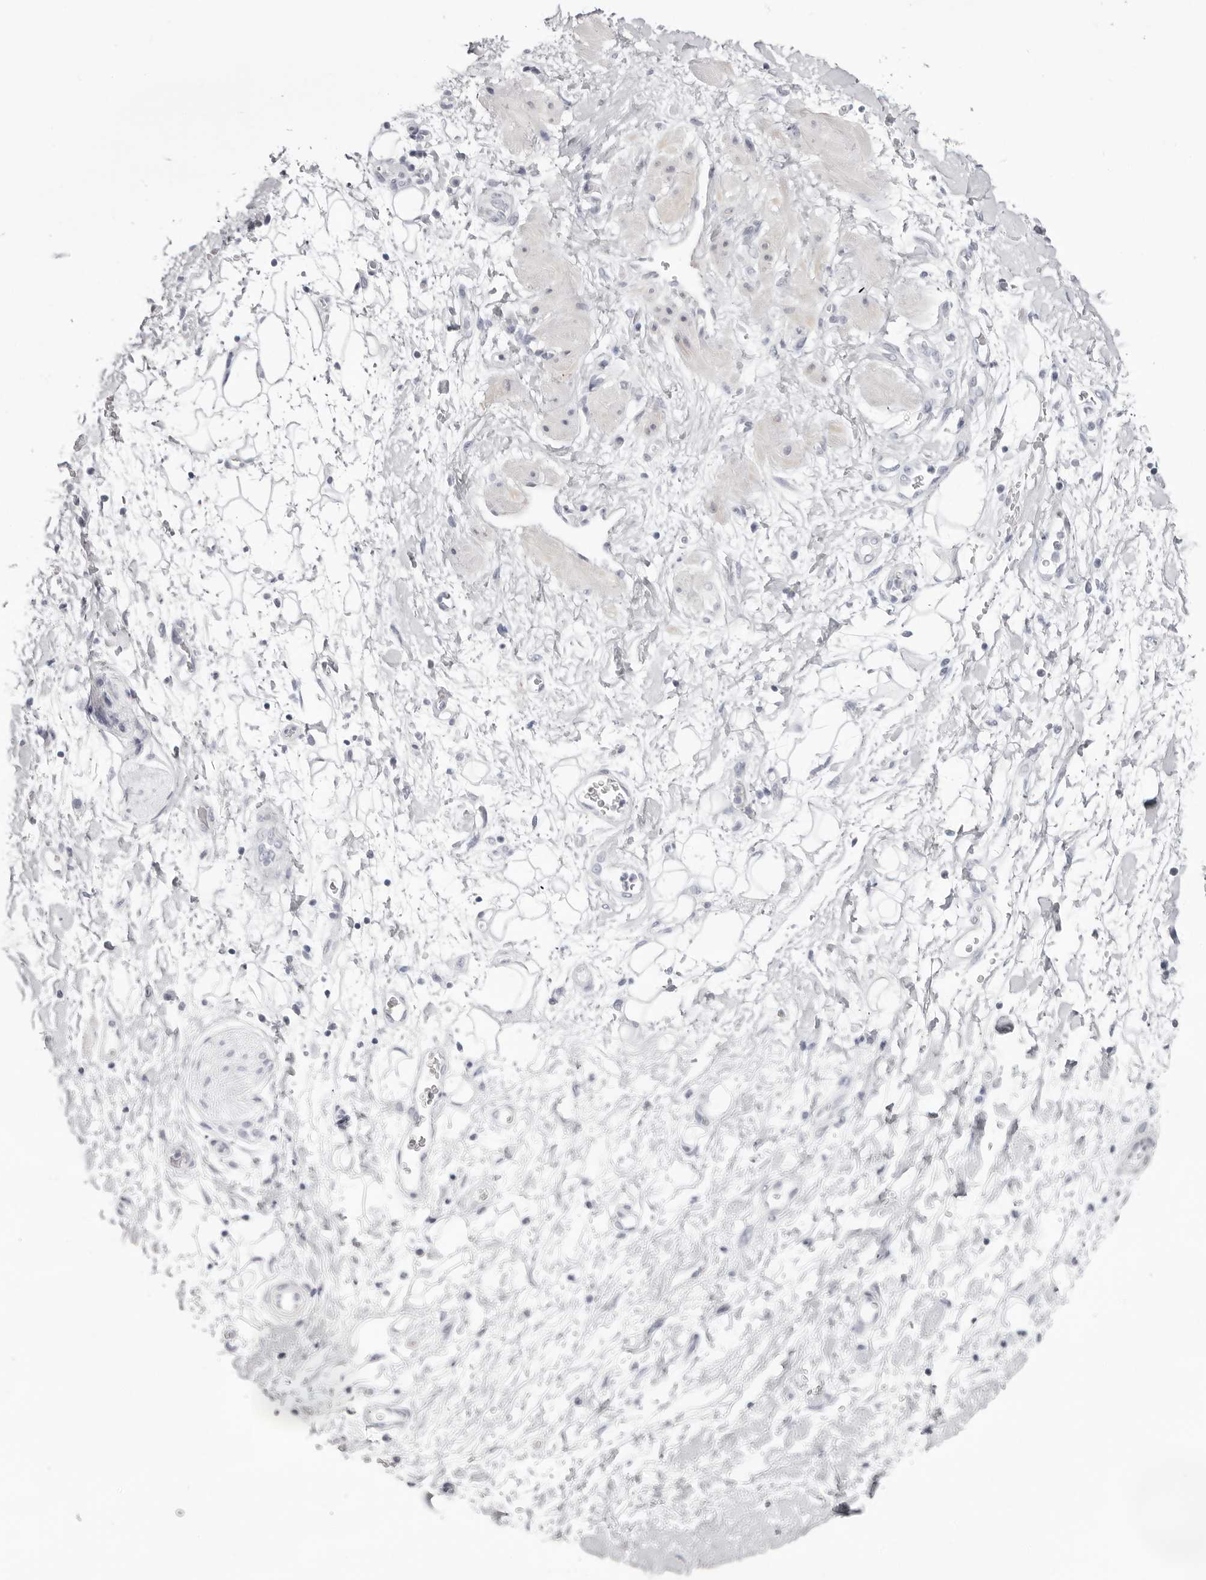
{"staining": {"intensity": "negative", "quantity": "none", "location": "none"}, "tissue": "adipose tissue", "cell_type": "Adipocytes", "image_type": "normal", "snomed": [{"axis": "morphology", "description": "Normal tissue, NOS"}, {"axis": "morphology", "description": "Adenocarcinoma, NOS"}, {"axis": "topography", "description": "Pancreas"}, {"axis": "topography", "description": "Peripheral nerve tissue"}], "caption": "Immunohistochemistry photomicrograph of unremarkable human adipose tissue stained for a protein (brown), which demonstrates no staining in adipocytes.", "gene": "INSL3", "patient": {"sex": "male", "age": 59}}